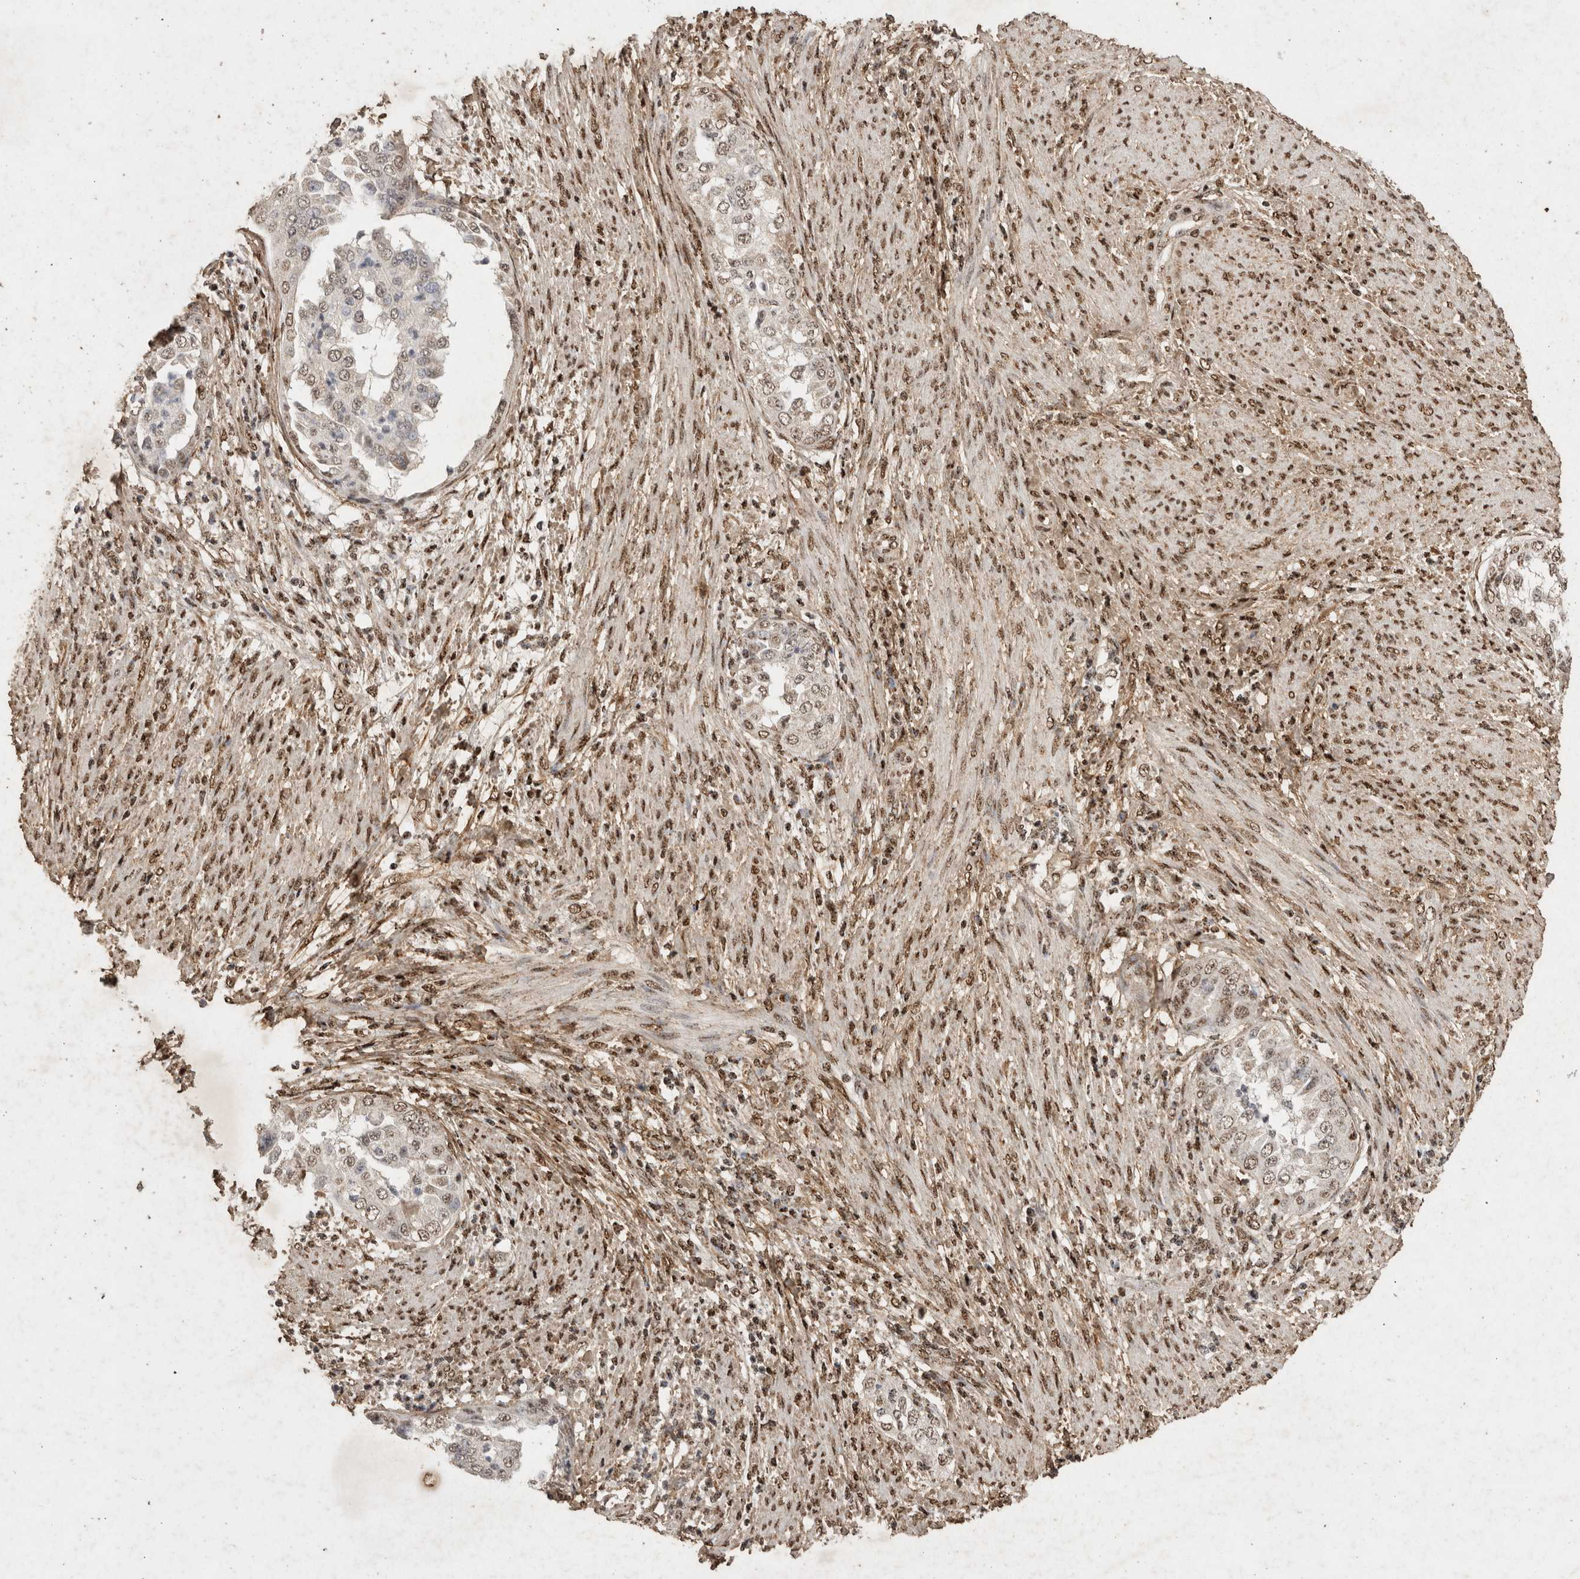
{"staining": {"intensity": "moderate", "quantity": "25%-75%", "location": "nuclear"}, "tissue": "endometrial cancer", "cell_type": "Tumor cells", "image_type": "cancer", "snomed": [{"axis": "morphology", "description": "Adenocarcinoma, NOS"}, {"axis": "topography", "description": "Endometrium"}], "caption": "Immunohistochemistry (IHC) photomicrograph of neoplastic tissue: adenocarcinoma (endometrial) stained using IHC reveals medium levels of moderate protein expression localized specifically in the nuclear of tumor cells, appearing as a nuclear brown color.", "gene": "C1QTNF5", "patient": {"sex": "female", "age": 85}}